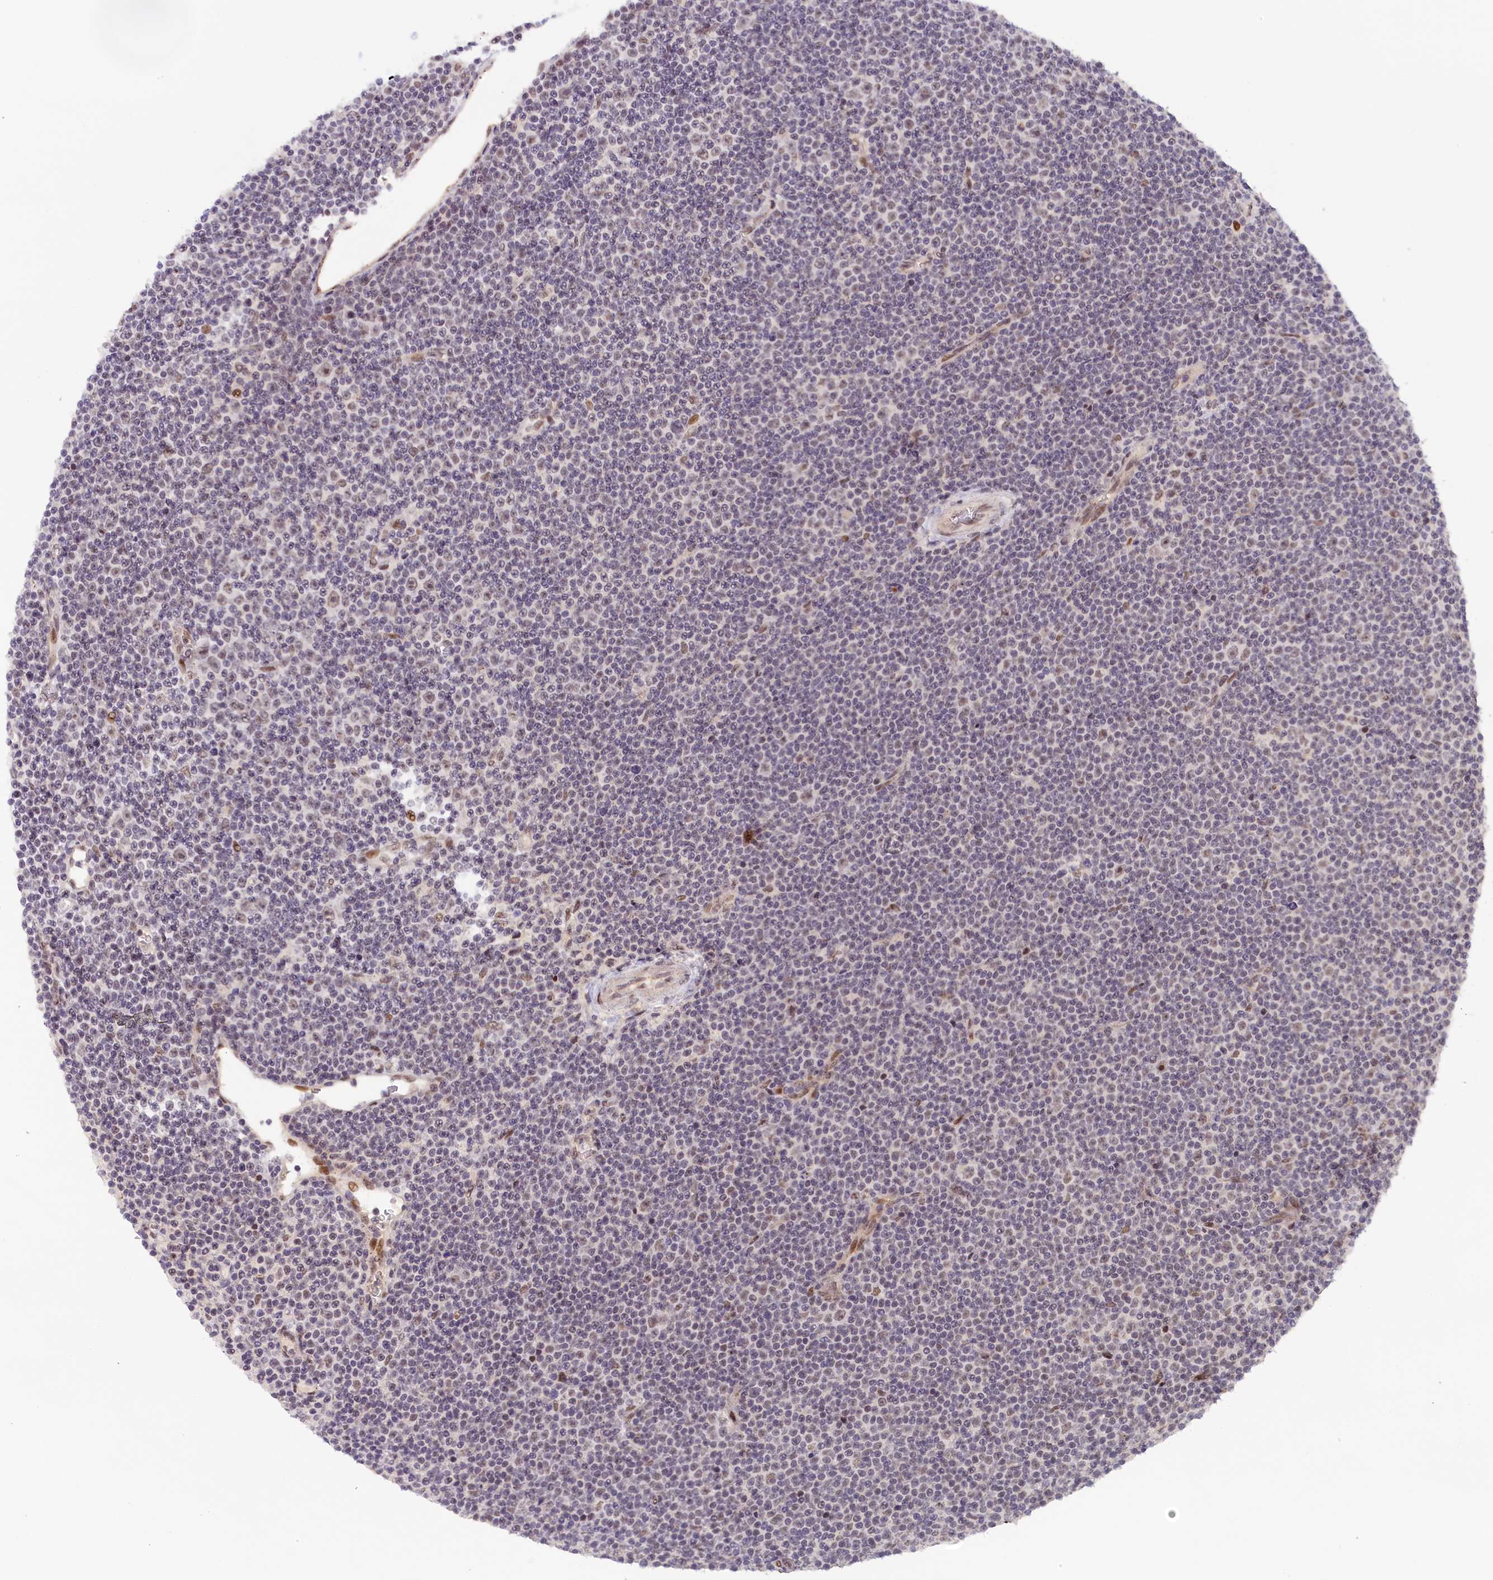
{"staining": {"intensity": "moderate", "quantity": "<25%", "location": "nuclear"}, "tissue": "lymphoma", "cell_type": "Tumor cells", "image_type": "cancer", "snomed": [{"axis": "morphology", "description": "Malignant lymphoma, non-Hodgkin's type, Low grade"}, {"axis": "topography", "description": "Lymph node"}], "caption": "This histopathology image shows IHC staining of low-grade malignant lymphoma, non-Hodgkin's type, with low moderate nuclear expression in about <25% of tumor cells.", "gene": "SEC31B", "patient": {"sex": "female", "age": 67}}